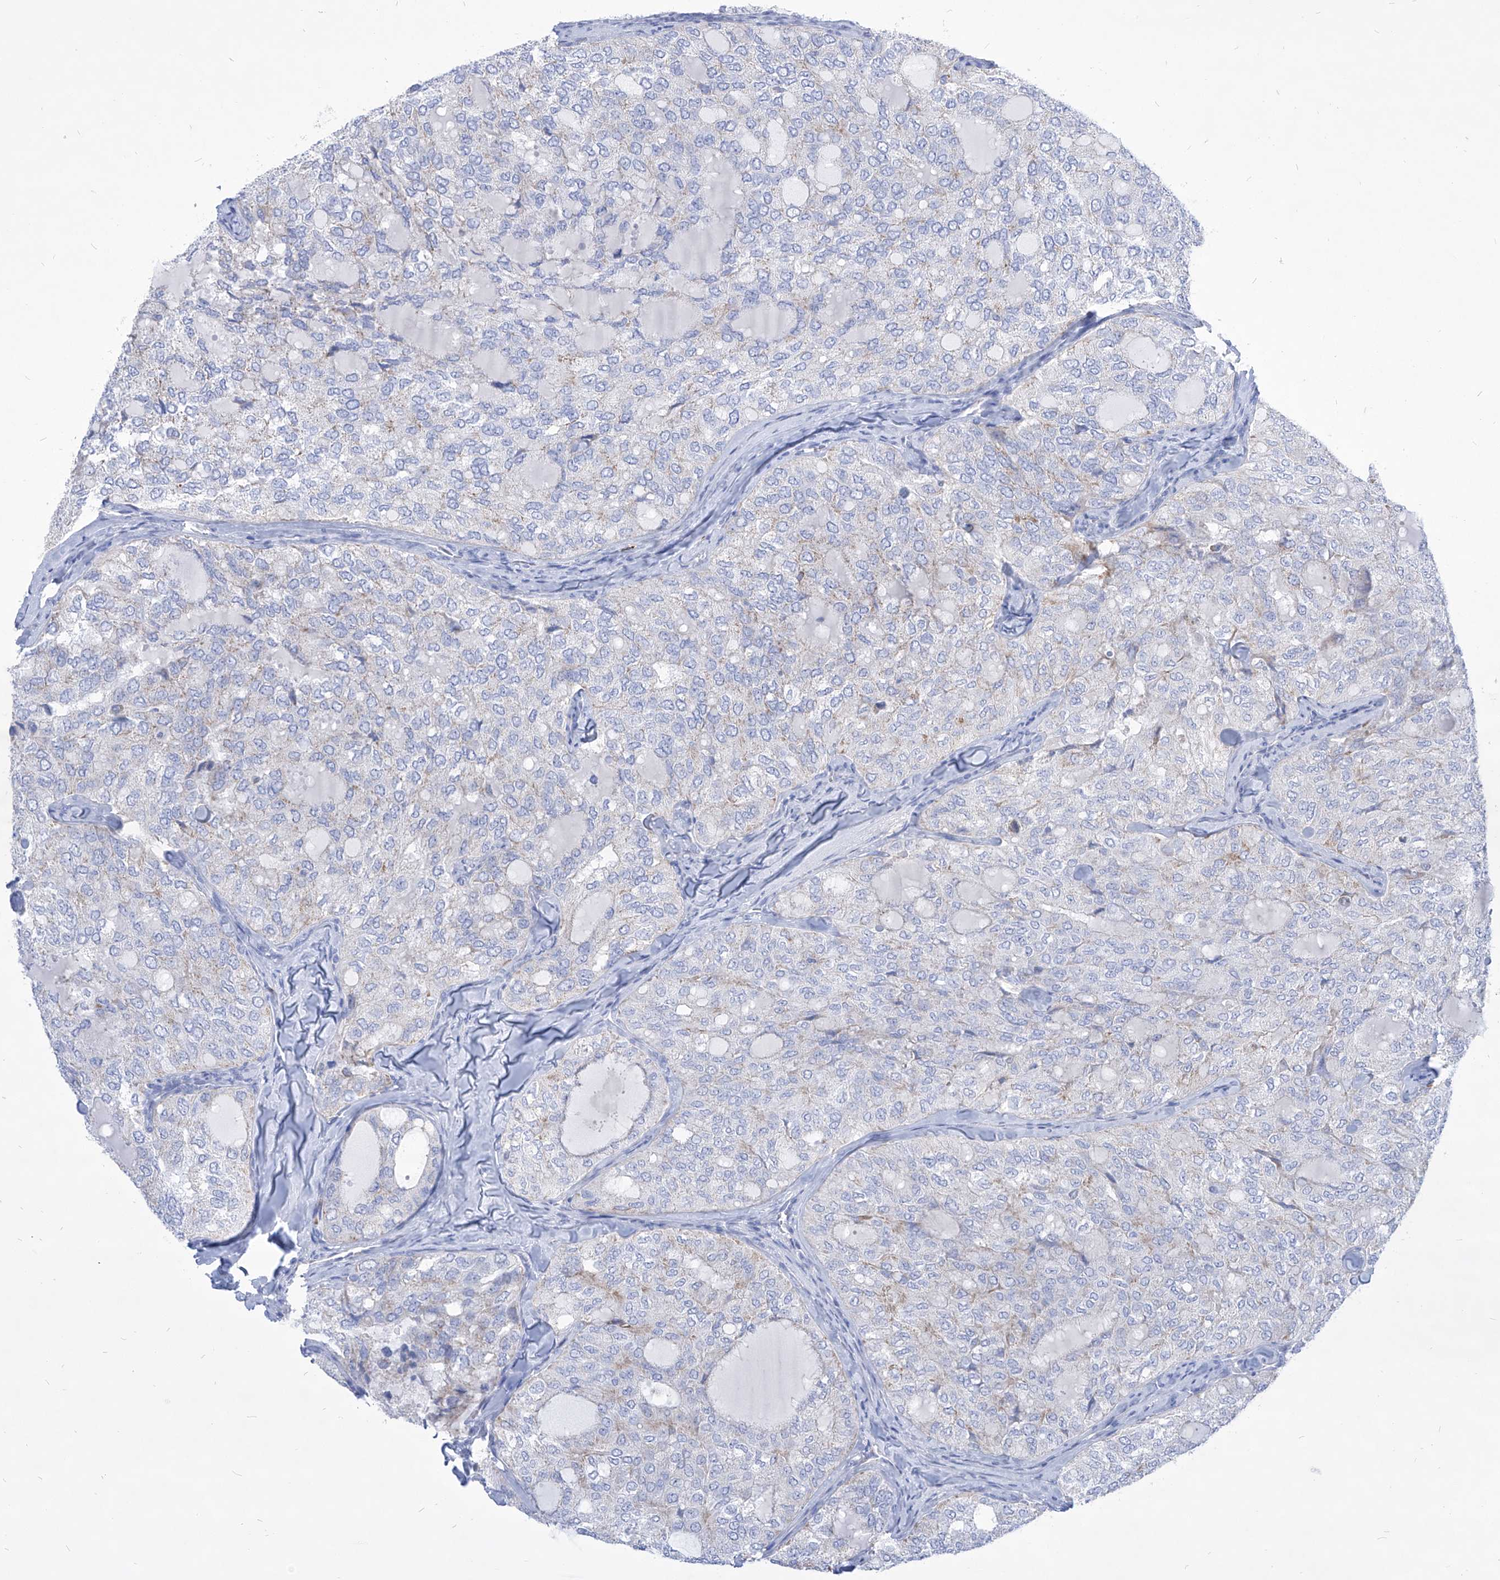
{"staining": {"intensity": "negative", "quantity": "none", "location": "none"}, "tissue": "thyroid cancer", "cell_type": "Tumor cells", "image_type": "cancer", "snomed": [{"axis": "morphology", "description": "Follicular adenoma carcinoma, NOS"}, {"axis": "topography", "description": "Thyroid gland"}], "caption": "Immunohistochemistry of human thyroid cancer exhibits no staining in tumor cells.", "gene": "COQ3", "patient": {"sex": "male", "age": 75}}